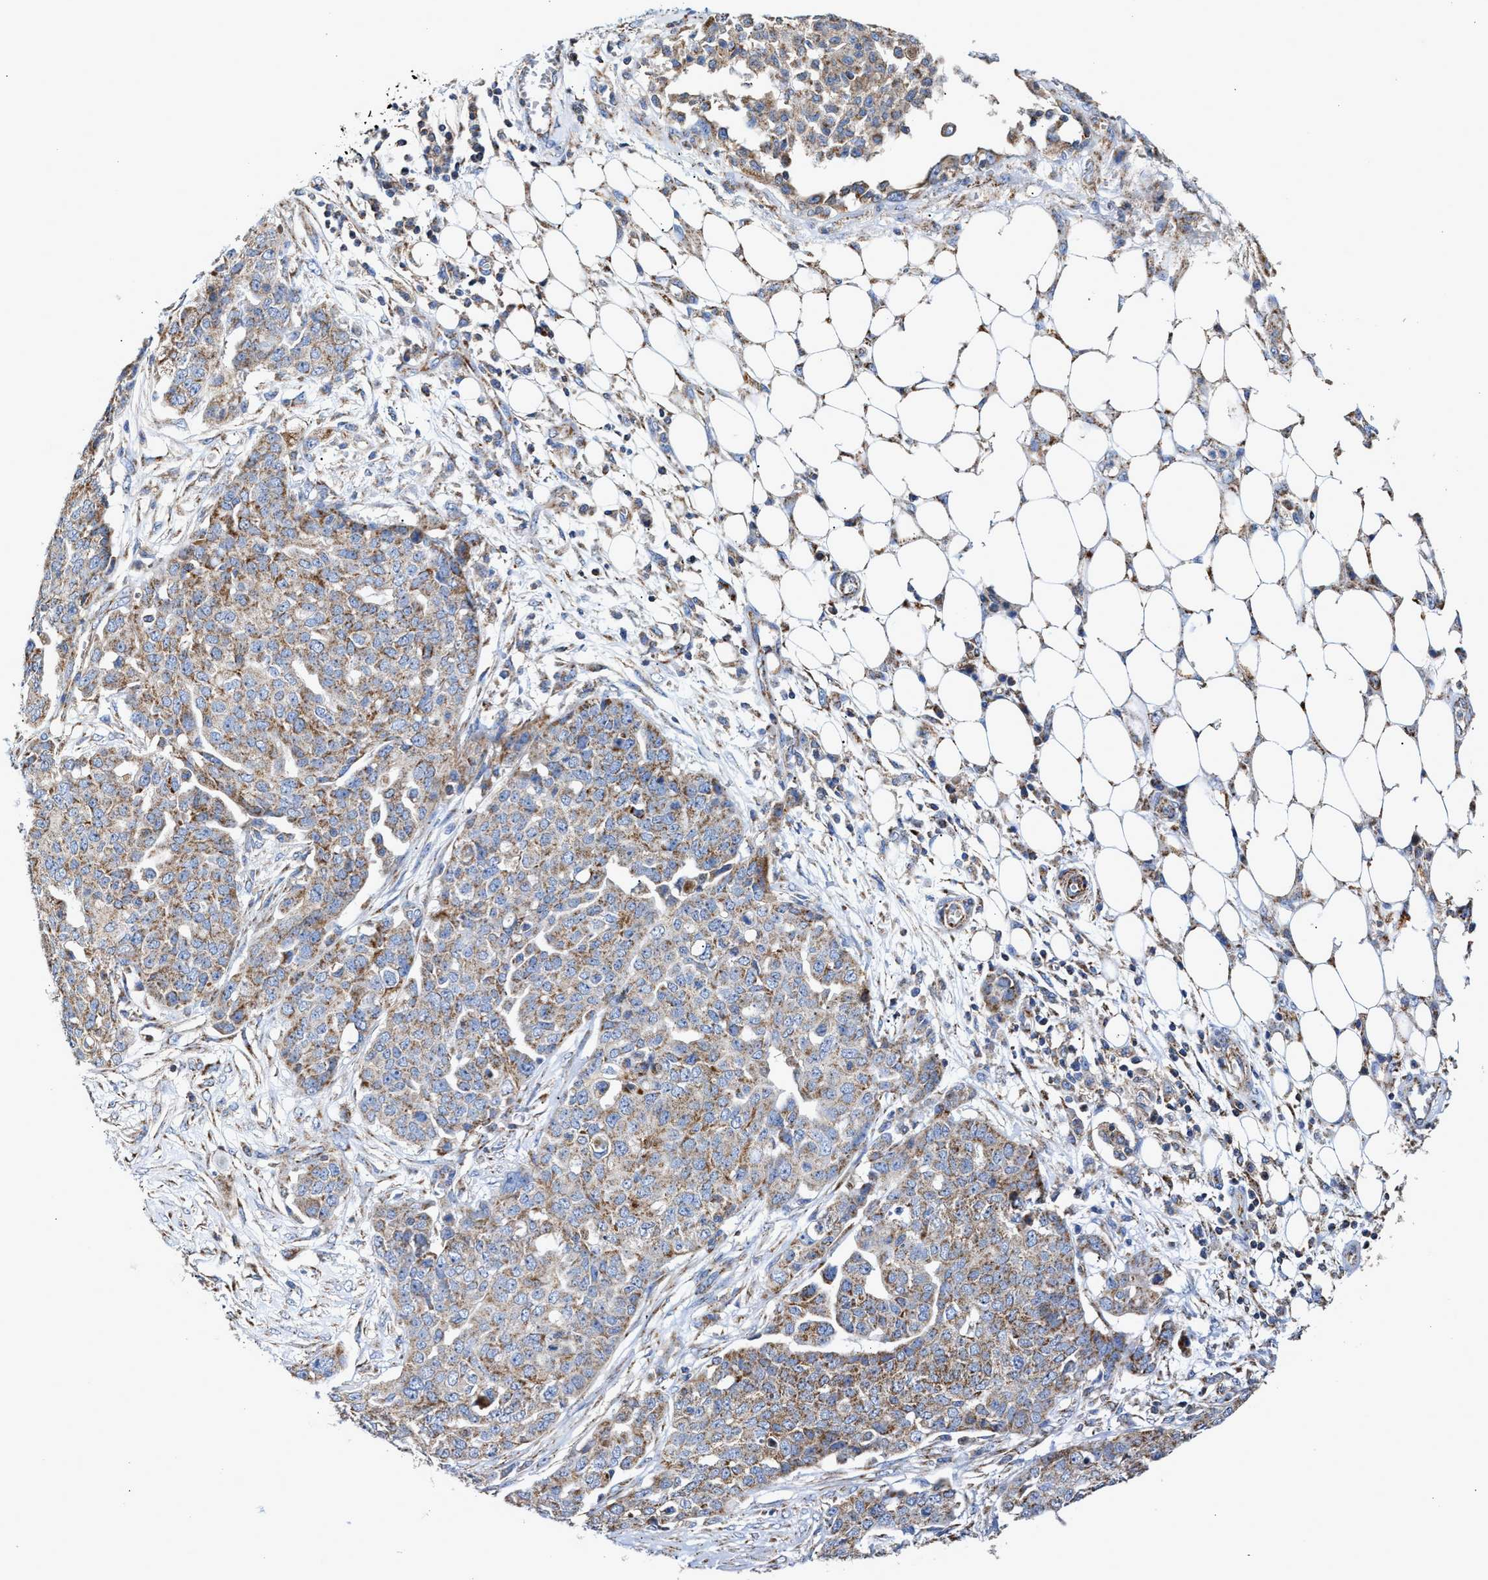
{"staining": {"intensity": "moderate", "quantity": "25%-75%", "location": "cytoplasmic/membranous"}, "tissue": "ovarian cancer", "cell_type": "Tumor cells", "image_type": "cancer", "snomed": [{"axis": "morphology", "description": "Cystadenocarcinoma, serous, NOS"}, {"axis": "topography", "description": "Soft tissue"}, {"axis": "topography", "description": "Ovary"}], "caption": "Protein analysis of ovarian serous cystadenocarcinoma tissue reveals moderate cytoplasmic/membranous expression in about 25%-75% of tumor cells. Using DAB (3,3'-diaminobenzidine) (brown) and hematoxylin (blue) stains, captured at high magnification using brightfield microscopy.", "gene": "MECR", "patient": {"sex": "female", "age": 57}}